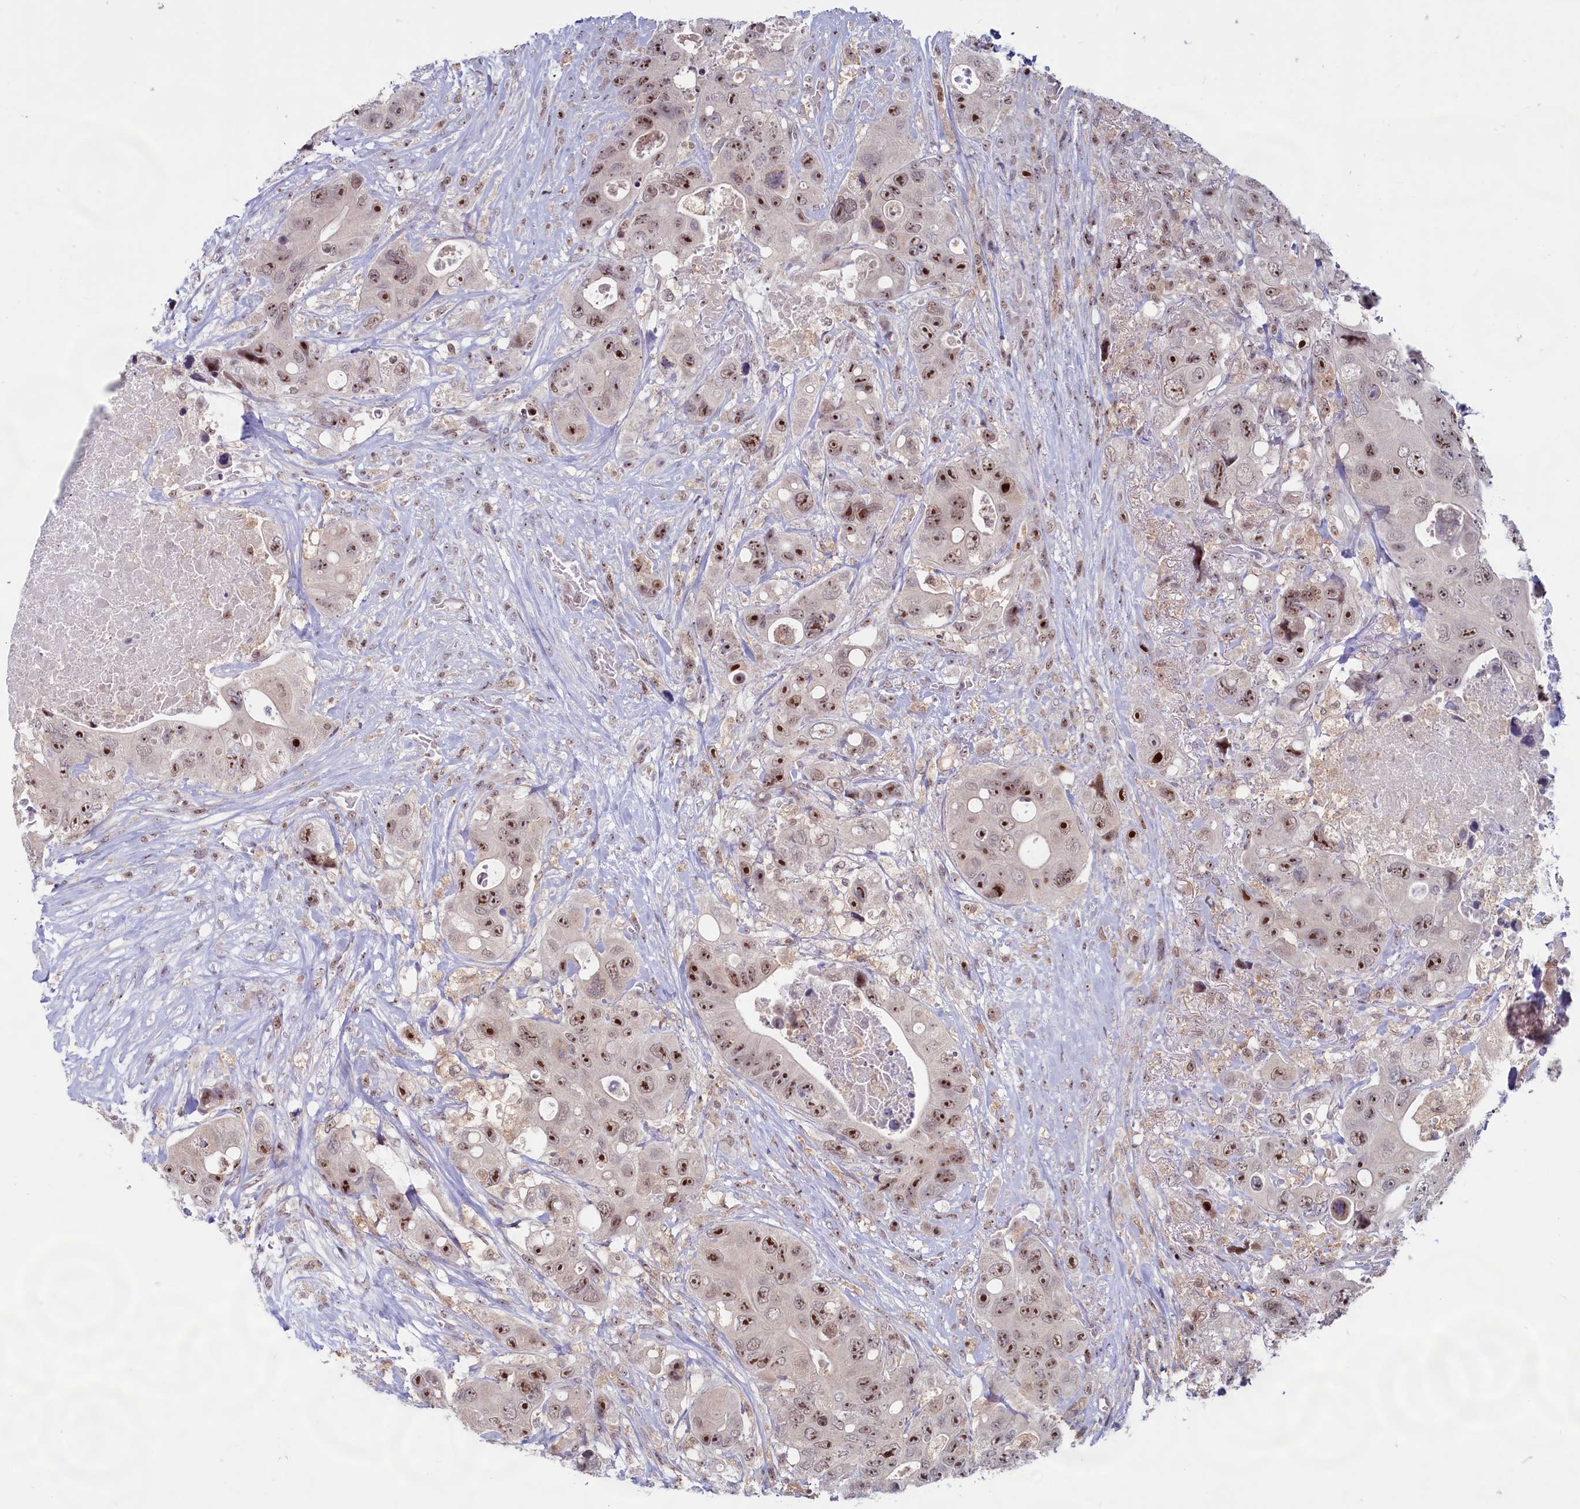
{"staining": {"intensity": "strong", "quantity": ">75%", "location": "nuclear"}, "tissue": "colorectal cancer", "cell_type": "Tumor cells", "image_type": "cancer", "snomed": [{"axis": "morphology", "description": "Adenocarcinoma, NOS"}, {"axis": "topography", "description": "Colon"}], "caption": "Human adenocarcinoma (colorectal) stained for a protein (brown) reveals strong nuclear positive expression in about >75% of tumor cells.", "gene": "C1D", "patient": {"sex": "female", "age": 46}}